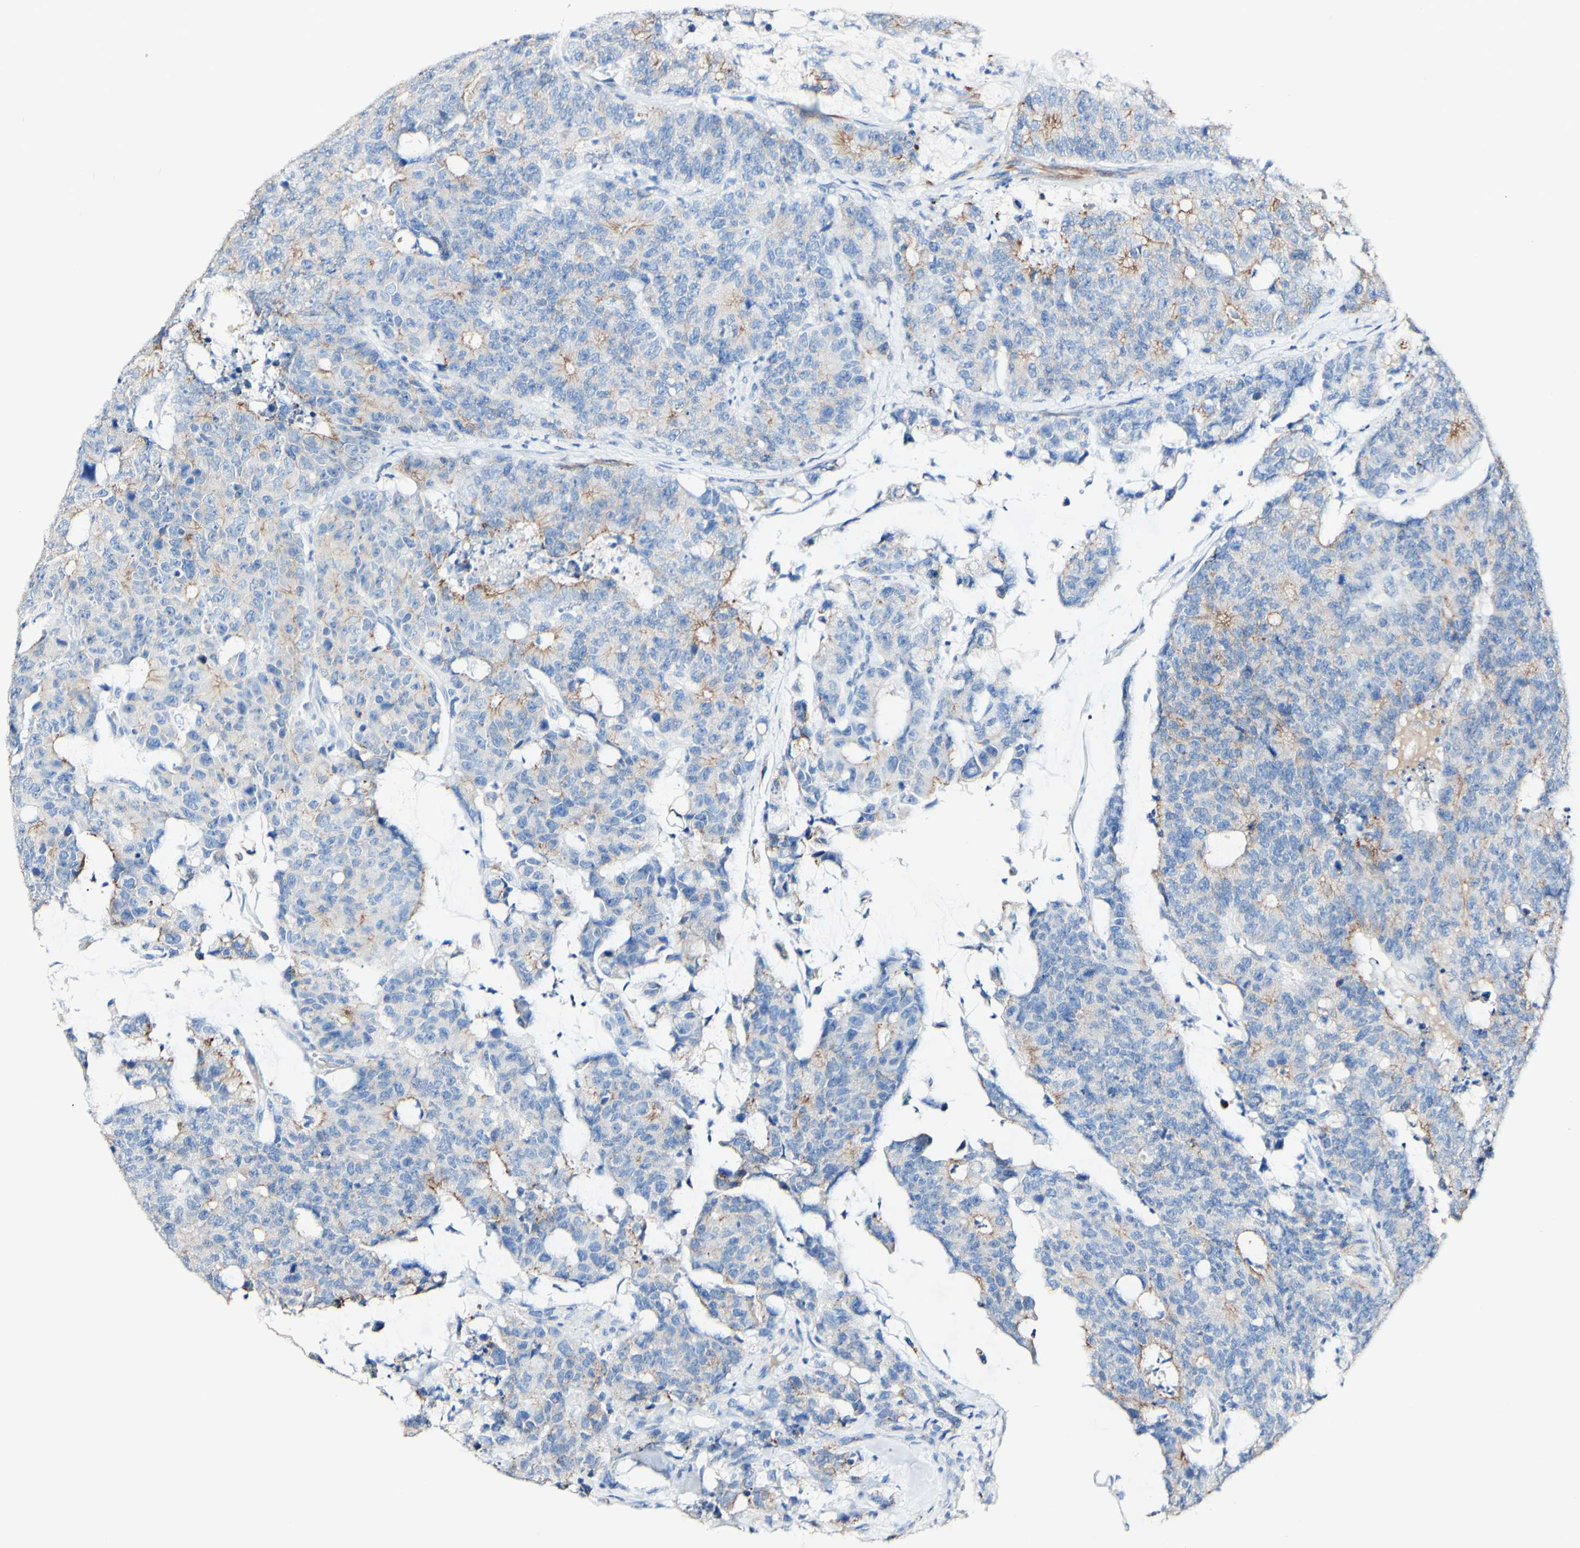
{"staining": {"intensity": "moderate", "quantity": "<25%", "location": "cytoplasmic/membranous"}, "tissue": "colorectal cancer", "cell_type": "Tumor cells", "image_type": "cancer", "snomed": [{"axis": "morphology", "description": "Adenocarcinoma, NOS"}, {"axis": "topography", "description": "Colon"}], "caption": "Protein staining displays moderate cytoplasmic/membranous positivity in approximately <25% of tumor cells in colorectal cancer.", "gene": "DSC2", "patient": {"sex": "female", "age": 86}}